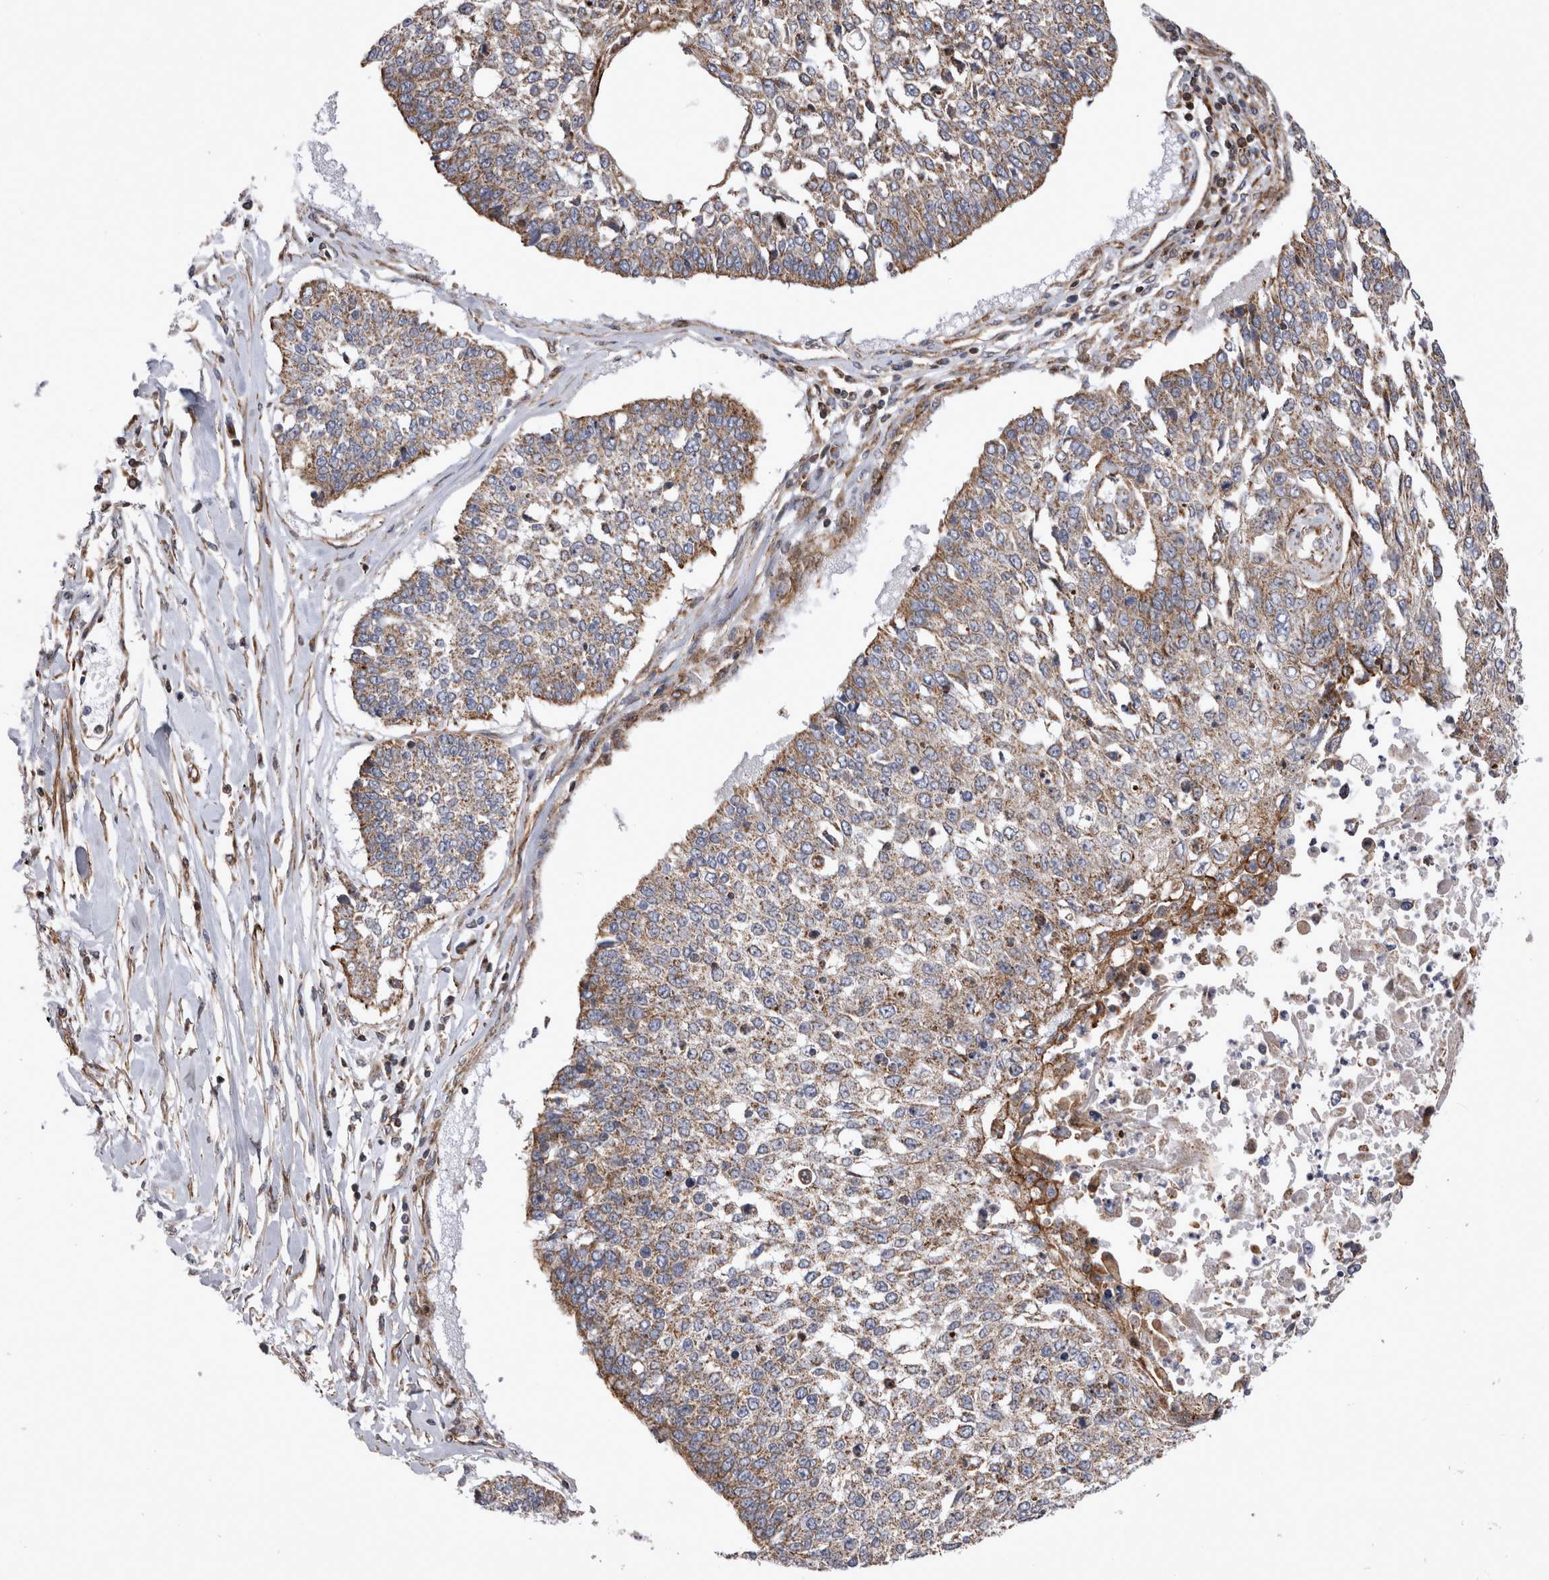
{"staining": {"intensity": "moderate", "quantity": ">75%", "location": "cytoplasmic/membranous"}, "tissue": "lung cancer", "cell_type": "Tumor cells", "image_type": "cancer", "snomed": [{"axis": "morphology", "description": "Normal tissue, NOS"}, {"axis": "morphology", "description": "Squamous cell carcinoma, NOS"}, {"axis": "topography", "description": "Cartilage tissue"}, {"axis": "topography", "description": "Bronchus"}, {"axis": "topography", "description": "Lung"}, {"axis": "topography", "description": "Peripheral nerve tissue"}], "caption": "Moderate cytoplasmic/membranous expression is identified in approximately >75% of tumor cells in lung cancer.", "gene": "TSPOAP1", "patient": {"sex": "female", "age": 49}}